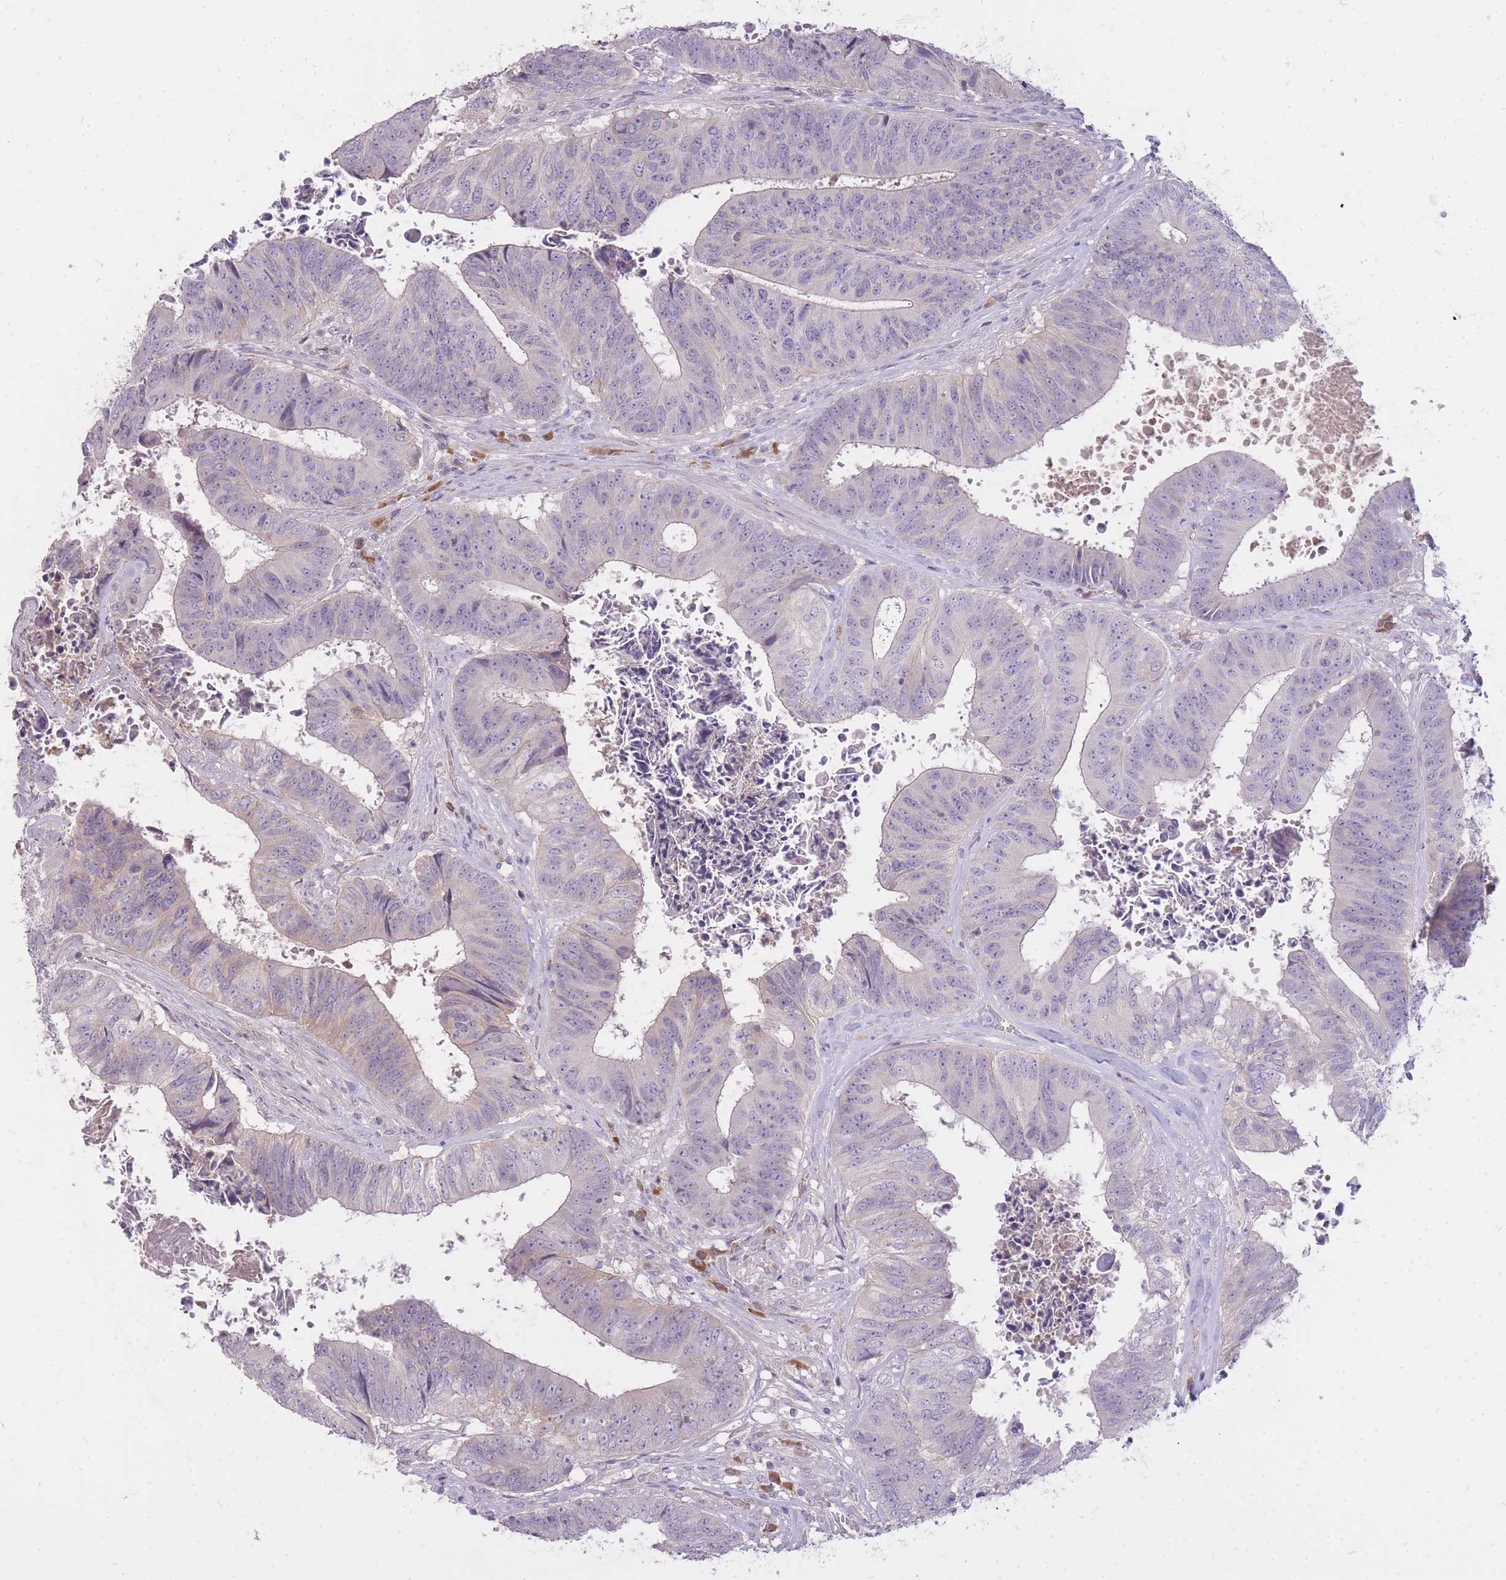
{"staining": {"intensity": "negative", "quantity": "none", "location": "none"}, "tissue": "colorectal cancer", "cell_type": "Tumor cells", "image_type": "cancer", "snomed": [{"axis": "morphology", "description": "Adenocarcinoma, NOS"}, {"axis": "topography", "description": "Rectum"}], "caption": "The photomicrograph demonstrates no staining of tumor cells in adenocarcinoma (colorectal).", "gene": "FRG2C", "patient": {"sex": "male", "age": 72}}